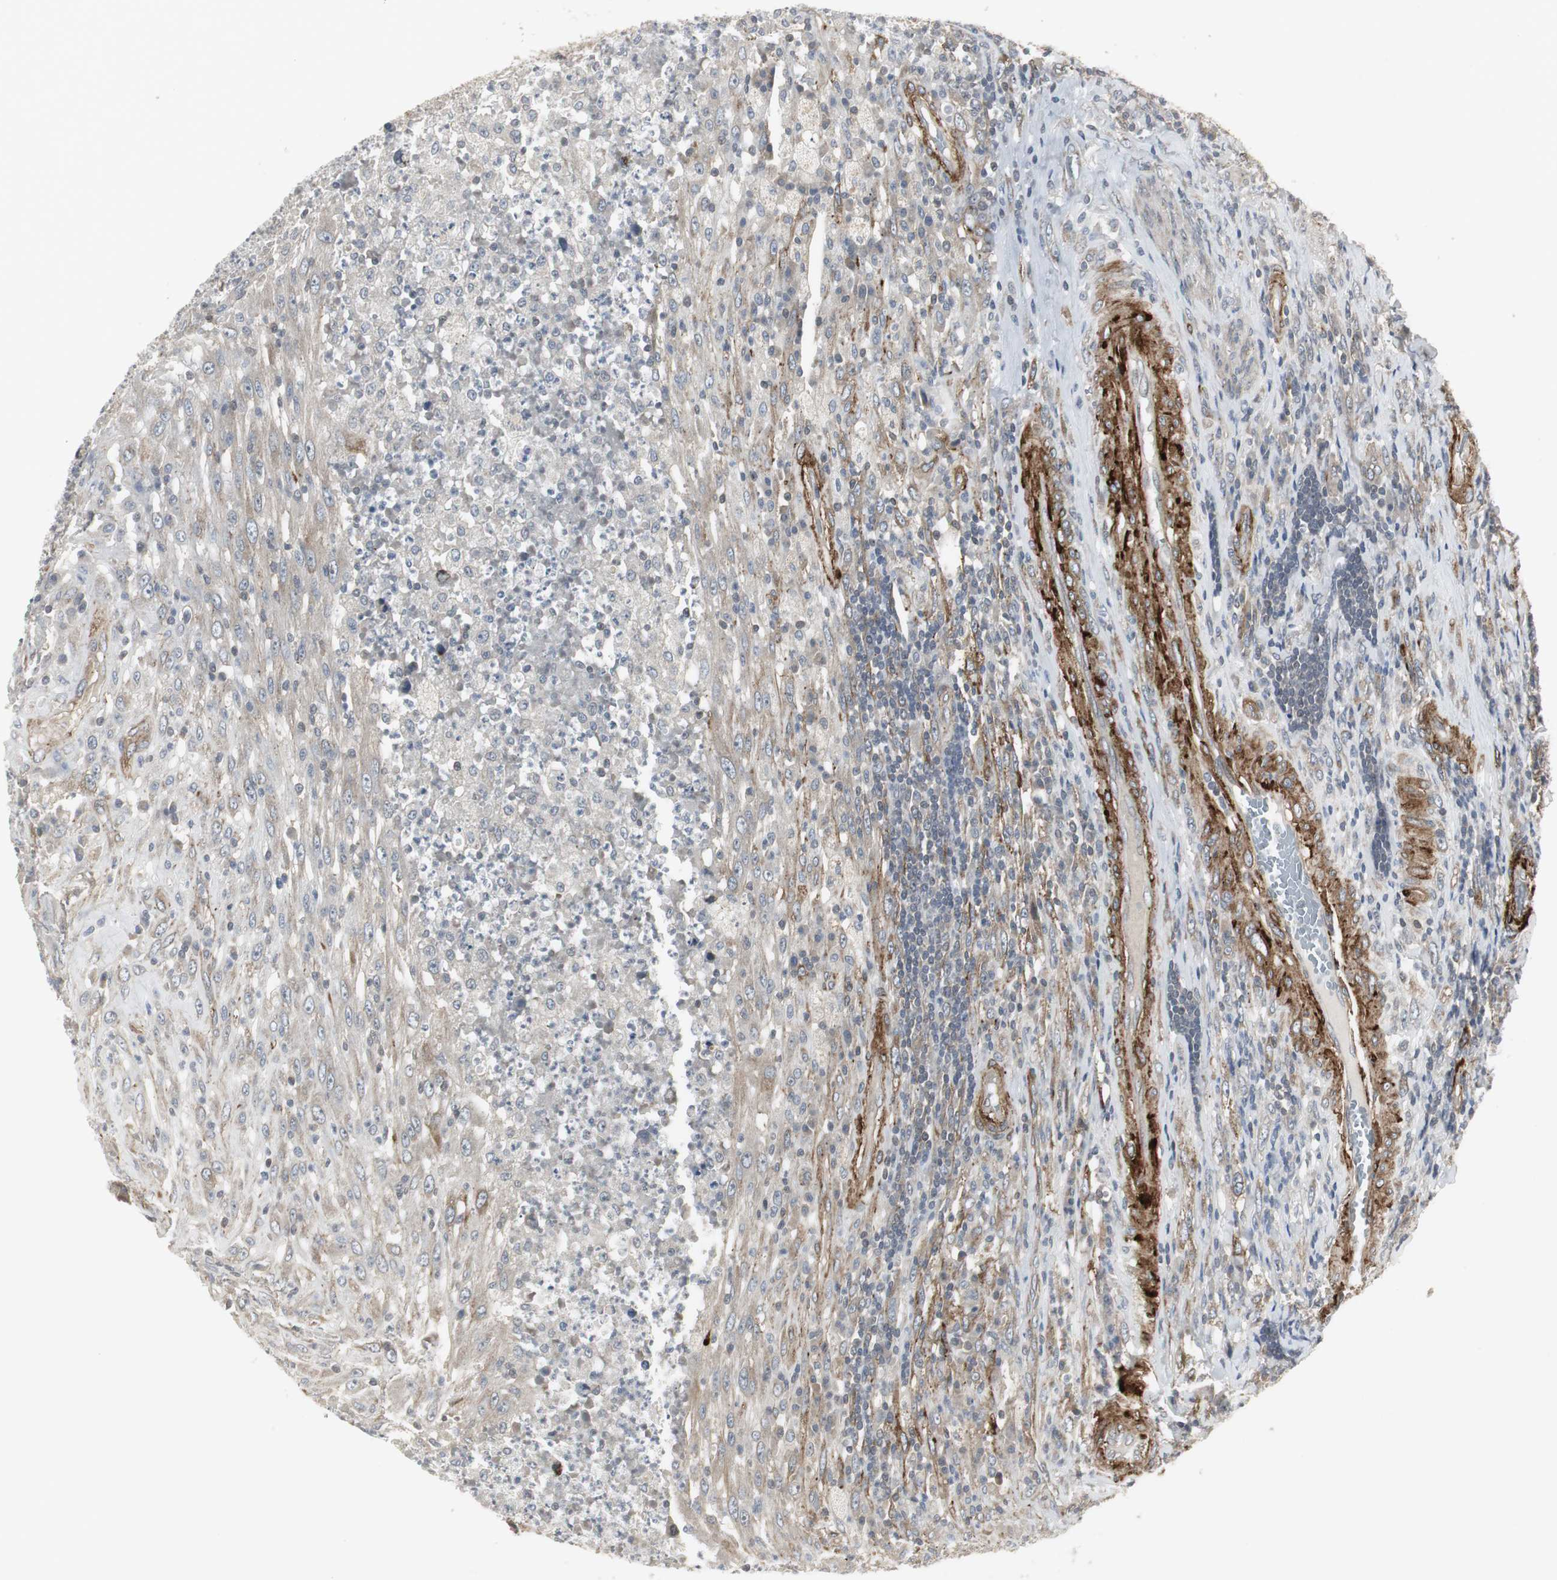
{"staining": {"intensity": "weak", "quantity": "<25%", "location": "none"}, "tissue": "testis cancer", "cell_type": "Tumor cells", "image_type": "cancer", "snomed": [{"axis": "morphology", "description": "Necrosis, NOS"}, {"axis": "morphology", "description": "Carcinoma, Embryonal, NOS"}, {"axis": "topography", "description": "Testis"}], "caption": "Tumor cells are negative for protein expression in human embryonal carcinoma (testis). (Immunohistochemistry (ihc), brightfield microscopy, high magnification).", "gene": "SCYL3", "patient": {"sex": "male", "age": 19}}